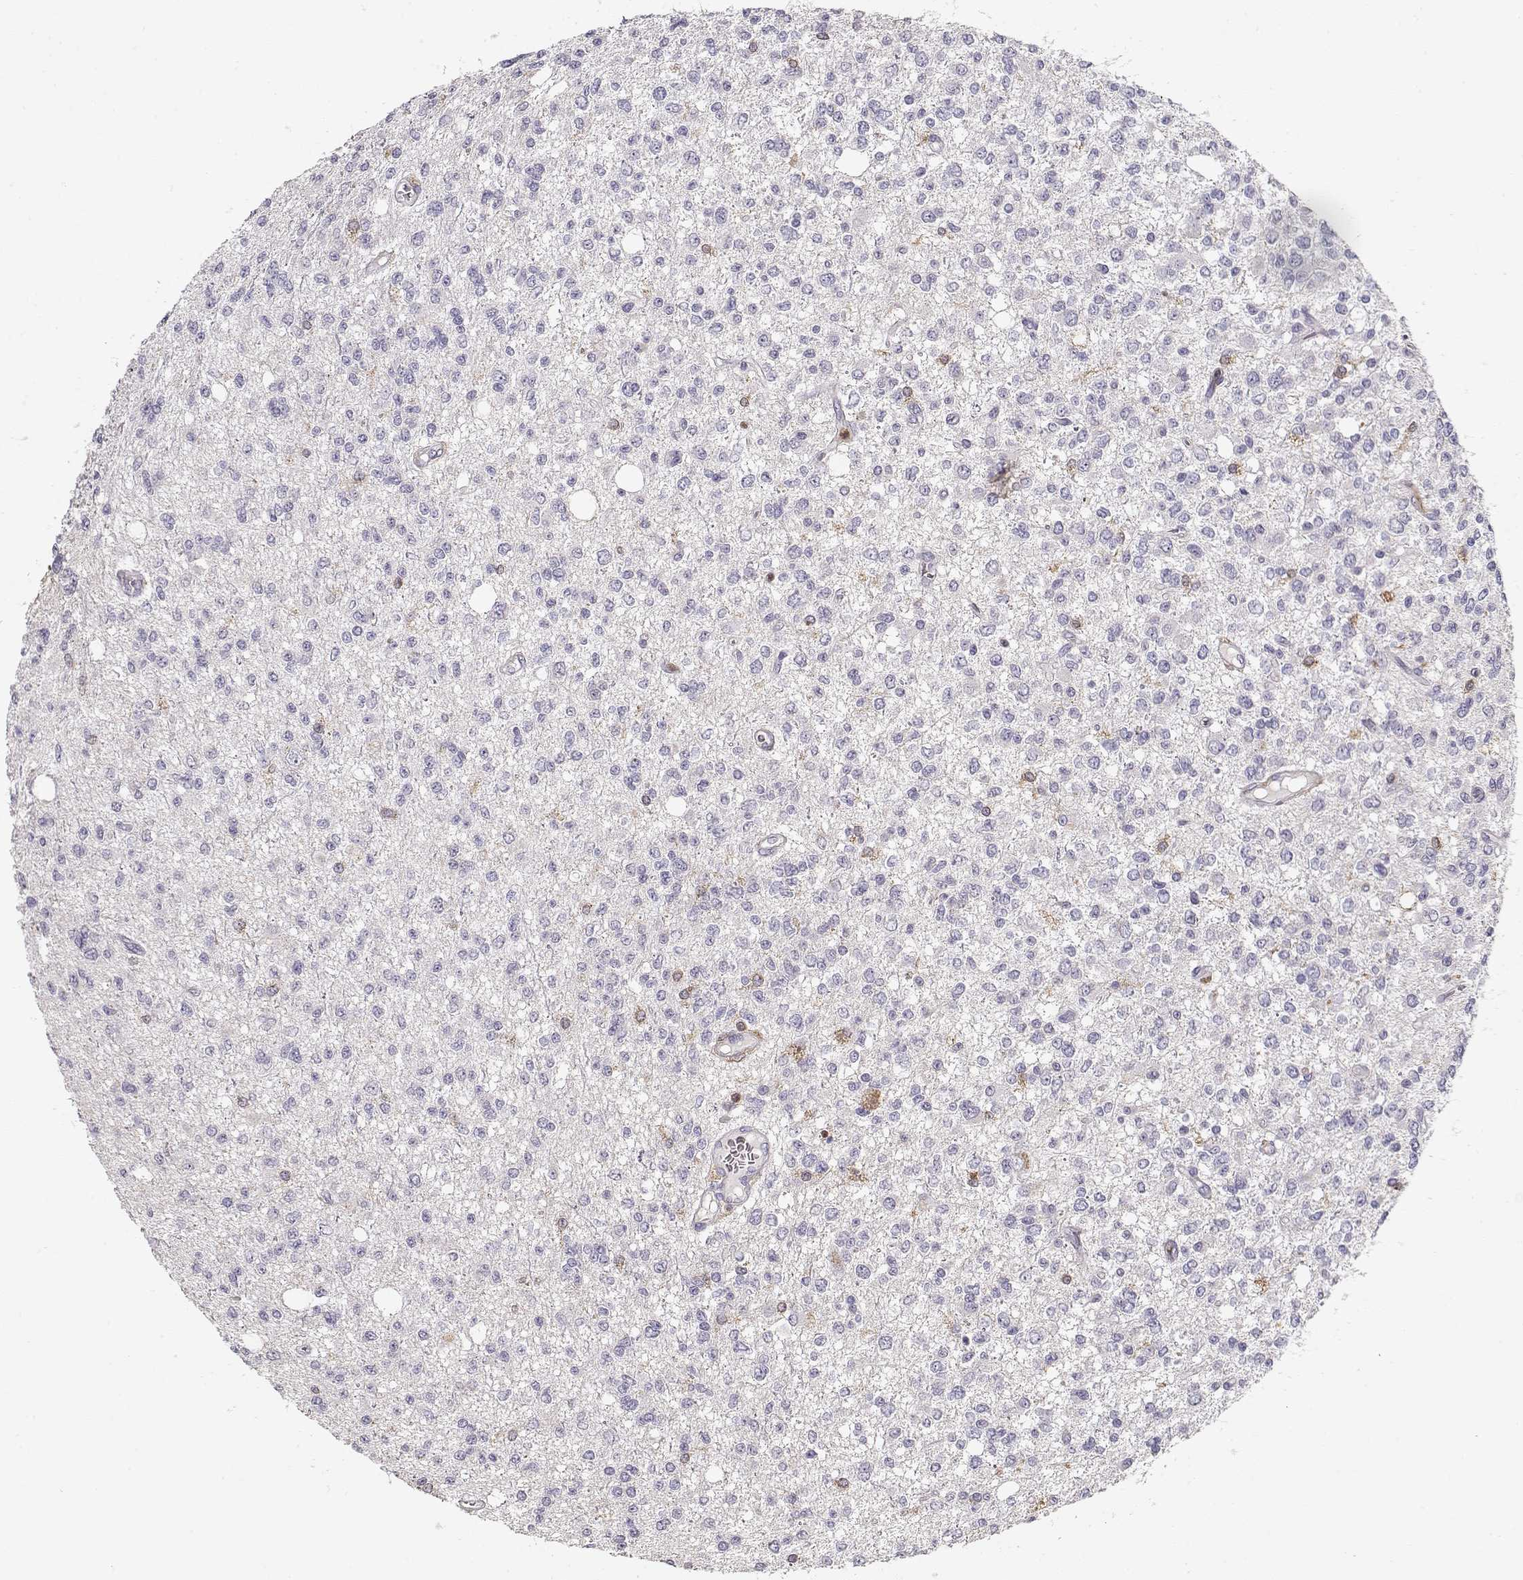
{"staining": {"intensity": "negative", "quantity": "none", "location": "none"}, "tissue": "glioma", "cell_type": "Tumor cells", "image_type": "cancer", "snomed": [{"axis": "morphology", "description": "Glioma, malignant, Low grade"}, {"axis": "topography", "description": "Brain"}], "caption": "Immunohistochemistry (IHC) photomicrograph of human glioma stained for a protein (brown), which demonstrates no positivity in tumor cells.", "gene": "VAV1", "patient": {"sex": "male", "age": 67}}